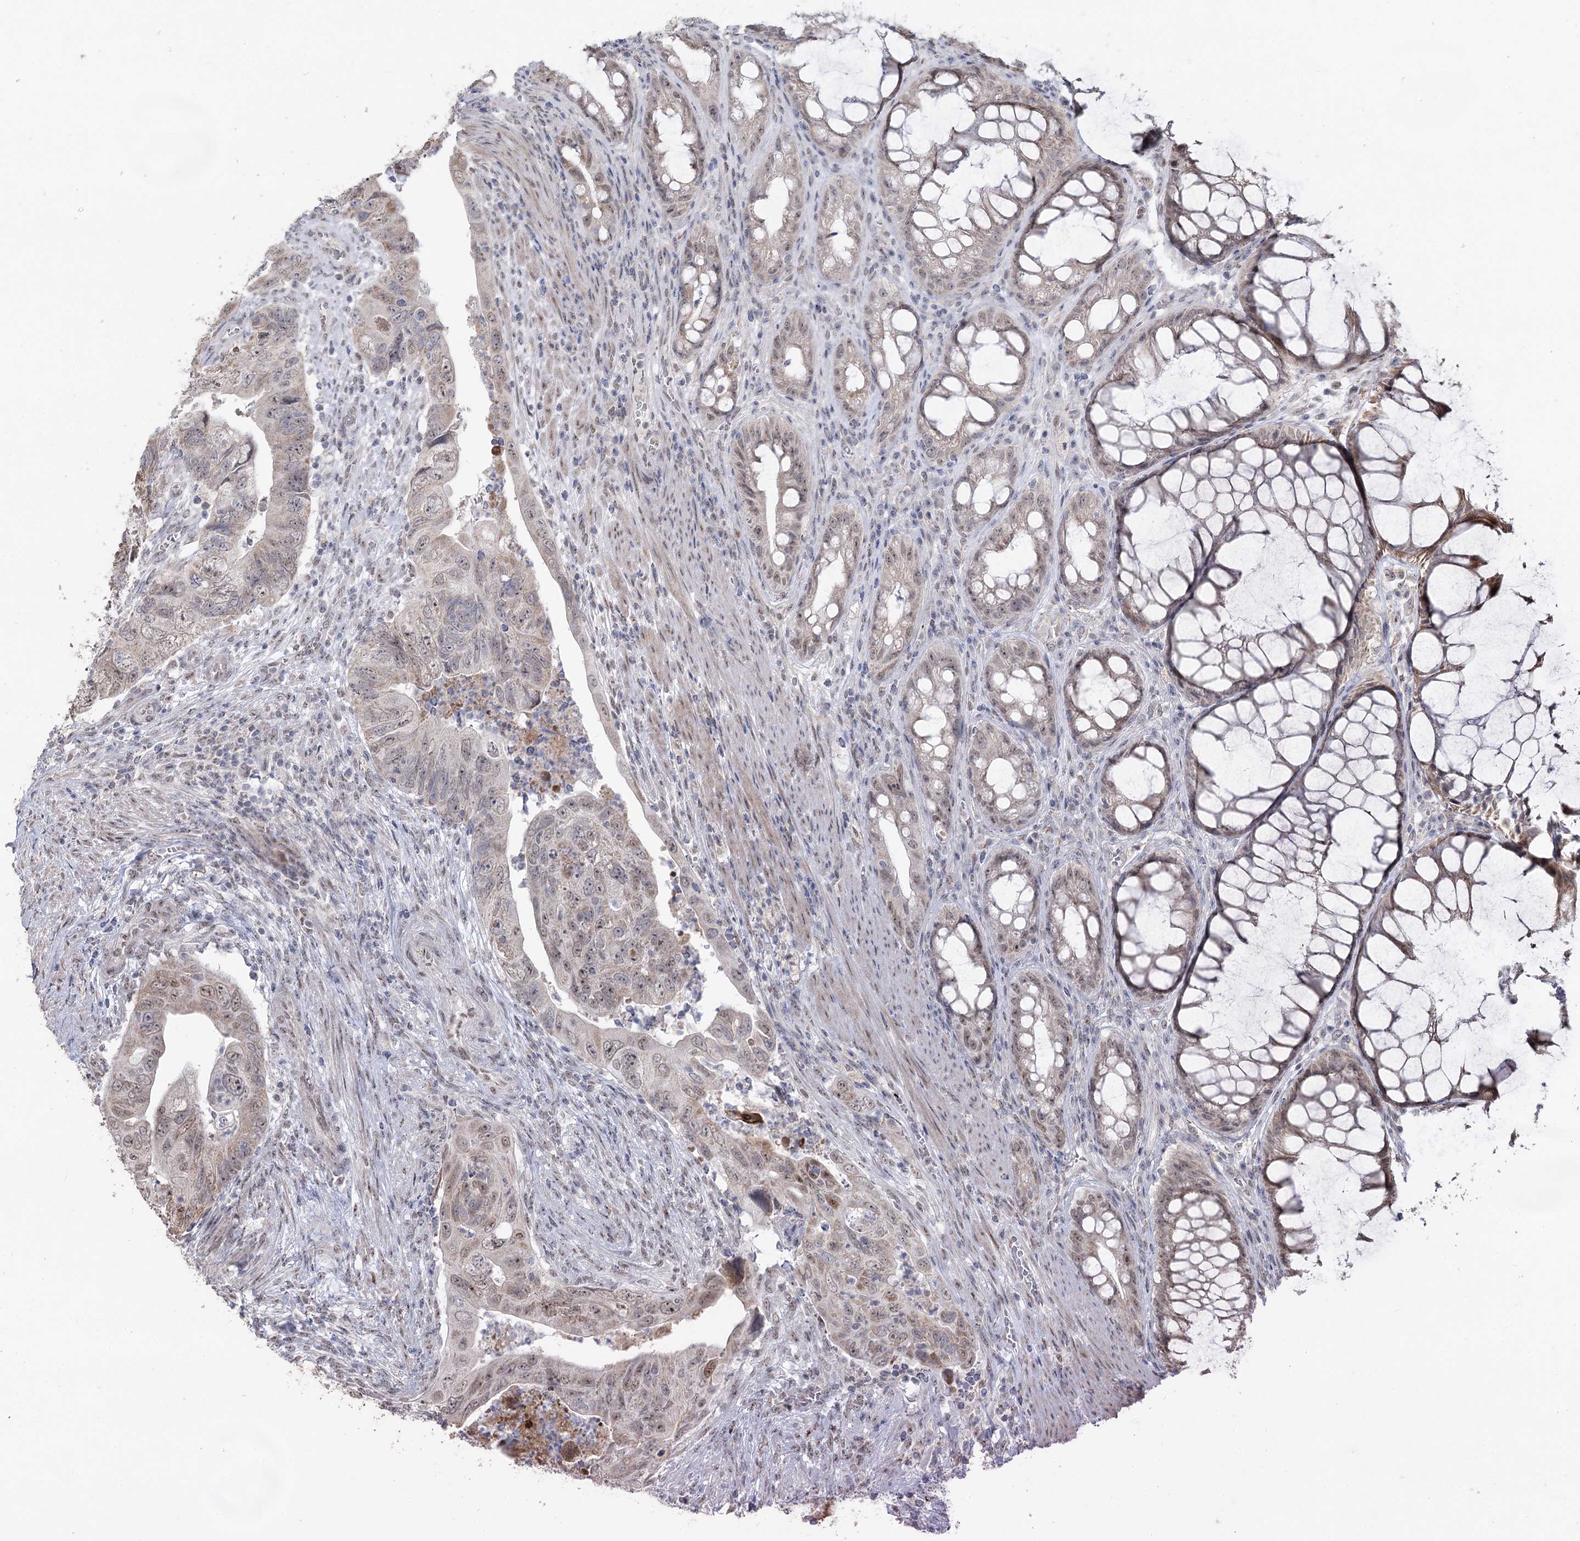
{"staining": {"intensity": "weak", "quantity": "25%-75%", "location": "cytoplasmic/membranous,nuclear"}, "tissue": "colorectal cancer", "cell_type": "Tumor cells", "image_type": "cancer", "snomed": [{"axis": "morphology", "description": "Adenocarcinoma, NOS"}, {"axis": "topography", "description": "Rectum"}], "caption": "This is an image of immunohistochemistry (IHC) staining of adenocarcinoma (colorectal), which shows weak staining in the cytoplasmic/membranous and nuclear of tumor cells.", "gene": "RUFY4", "patient": {"sex": "male", "age": 63}}